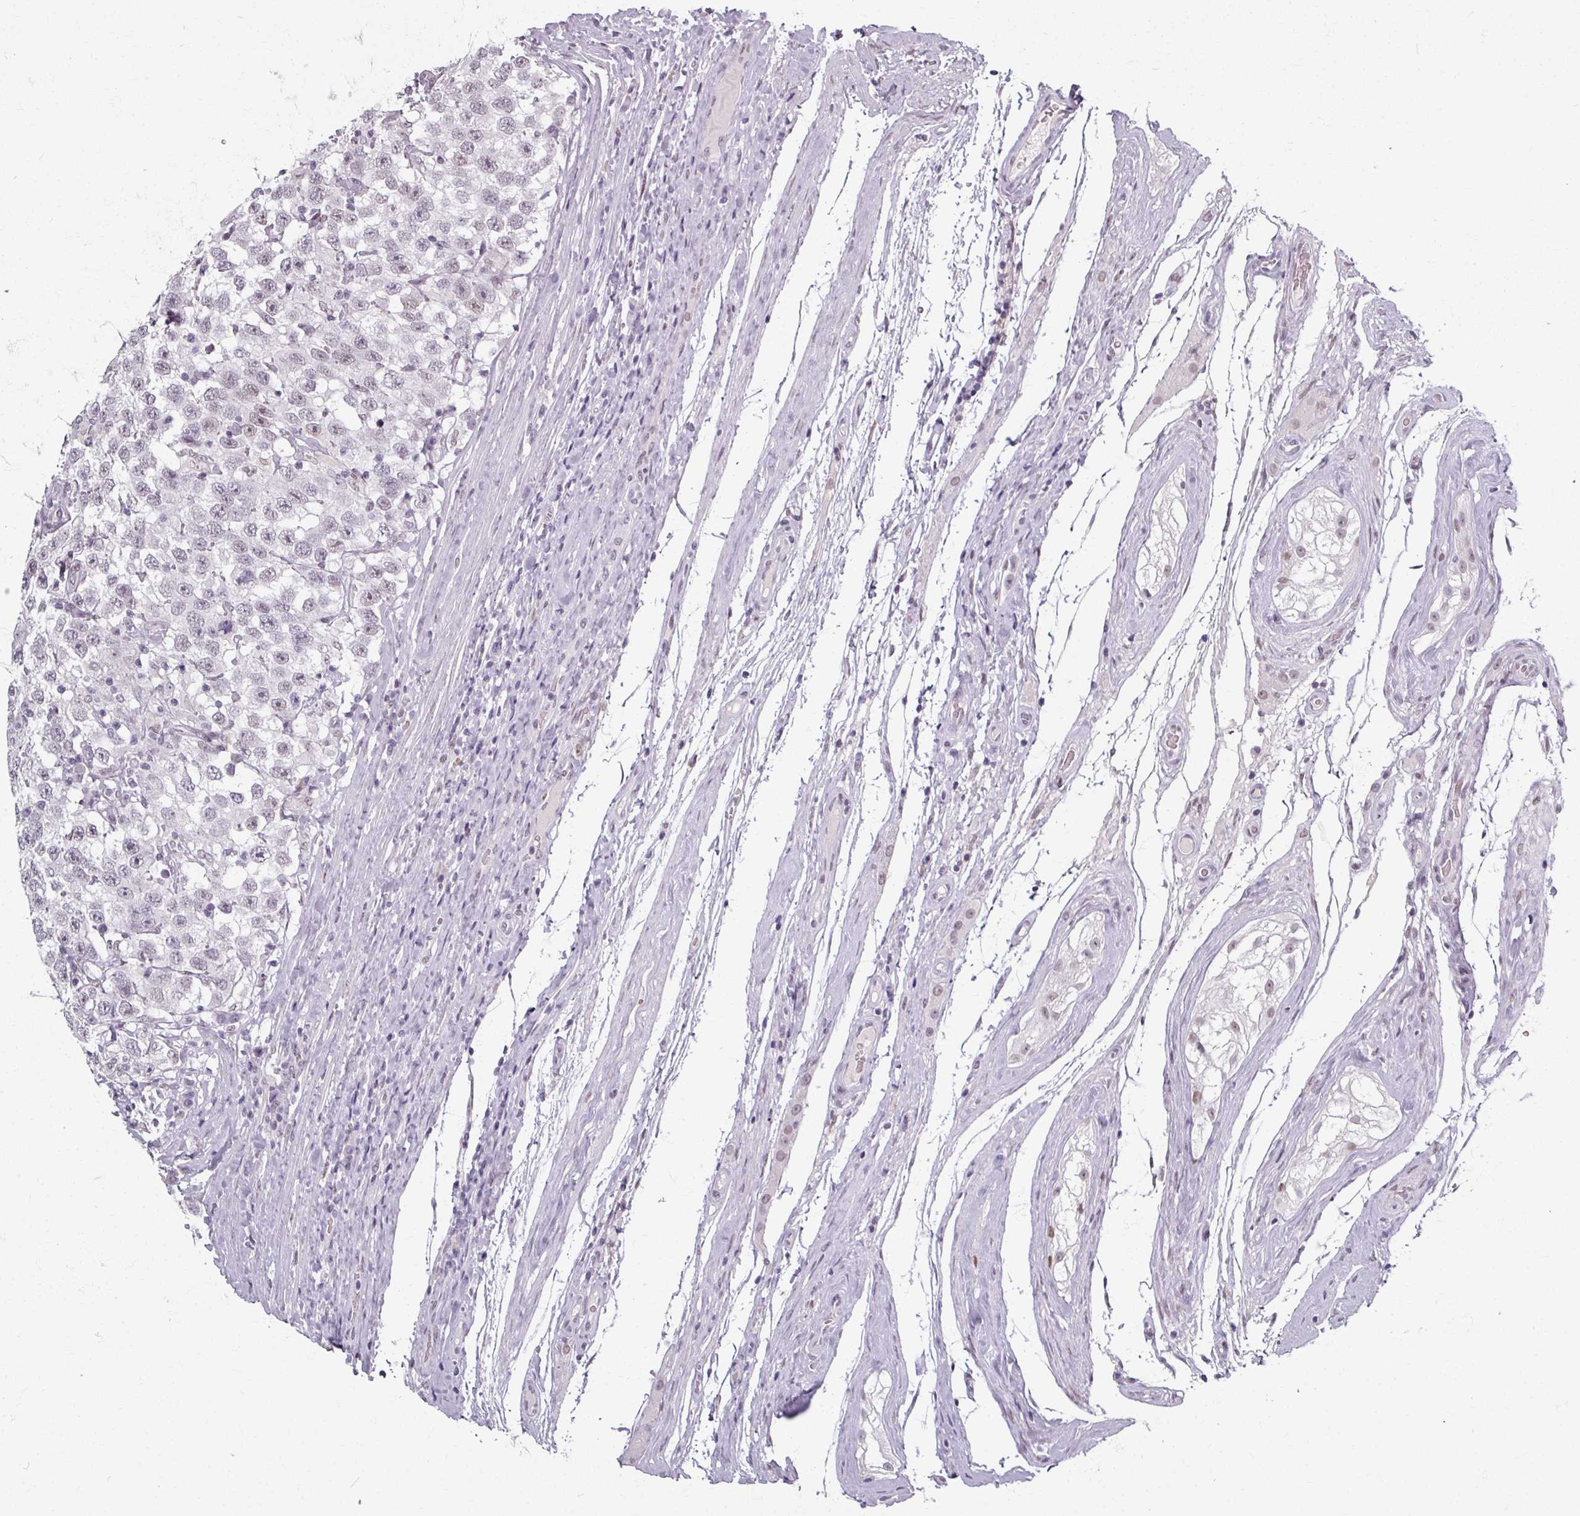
{"staining": {"intensity": "weak", "quantity": "<25%", "location": "nuclear"}, "tissue": "testis cancer", "cell_type": "Tumor cells", "image_type": "cancer", "snomed": [{"axis": "morphology", "description": "Seminoma, NOS"}, {"axis": "topography", "description": "Testis"}], "caption": "DAB (3,3'-diaminobenzidine) immunohistochemical staining of seminoma (testis) reveals no significant positivity in tumor cells.", "gene": "RIPOR3", "patient": {"sex": "male", "age": 41}}